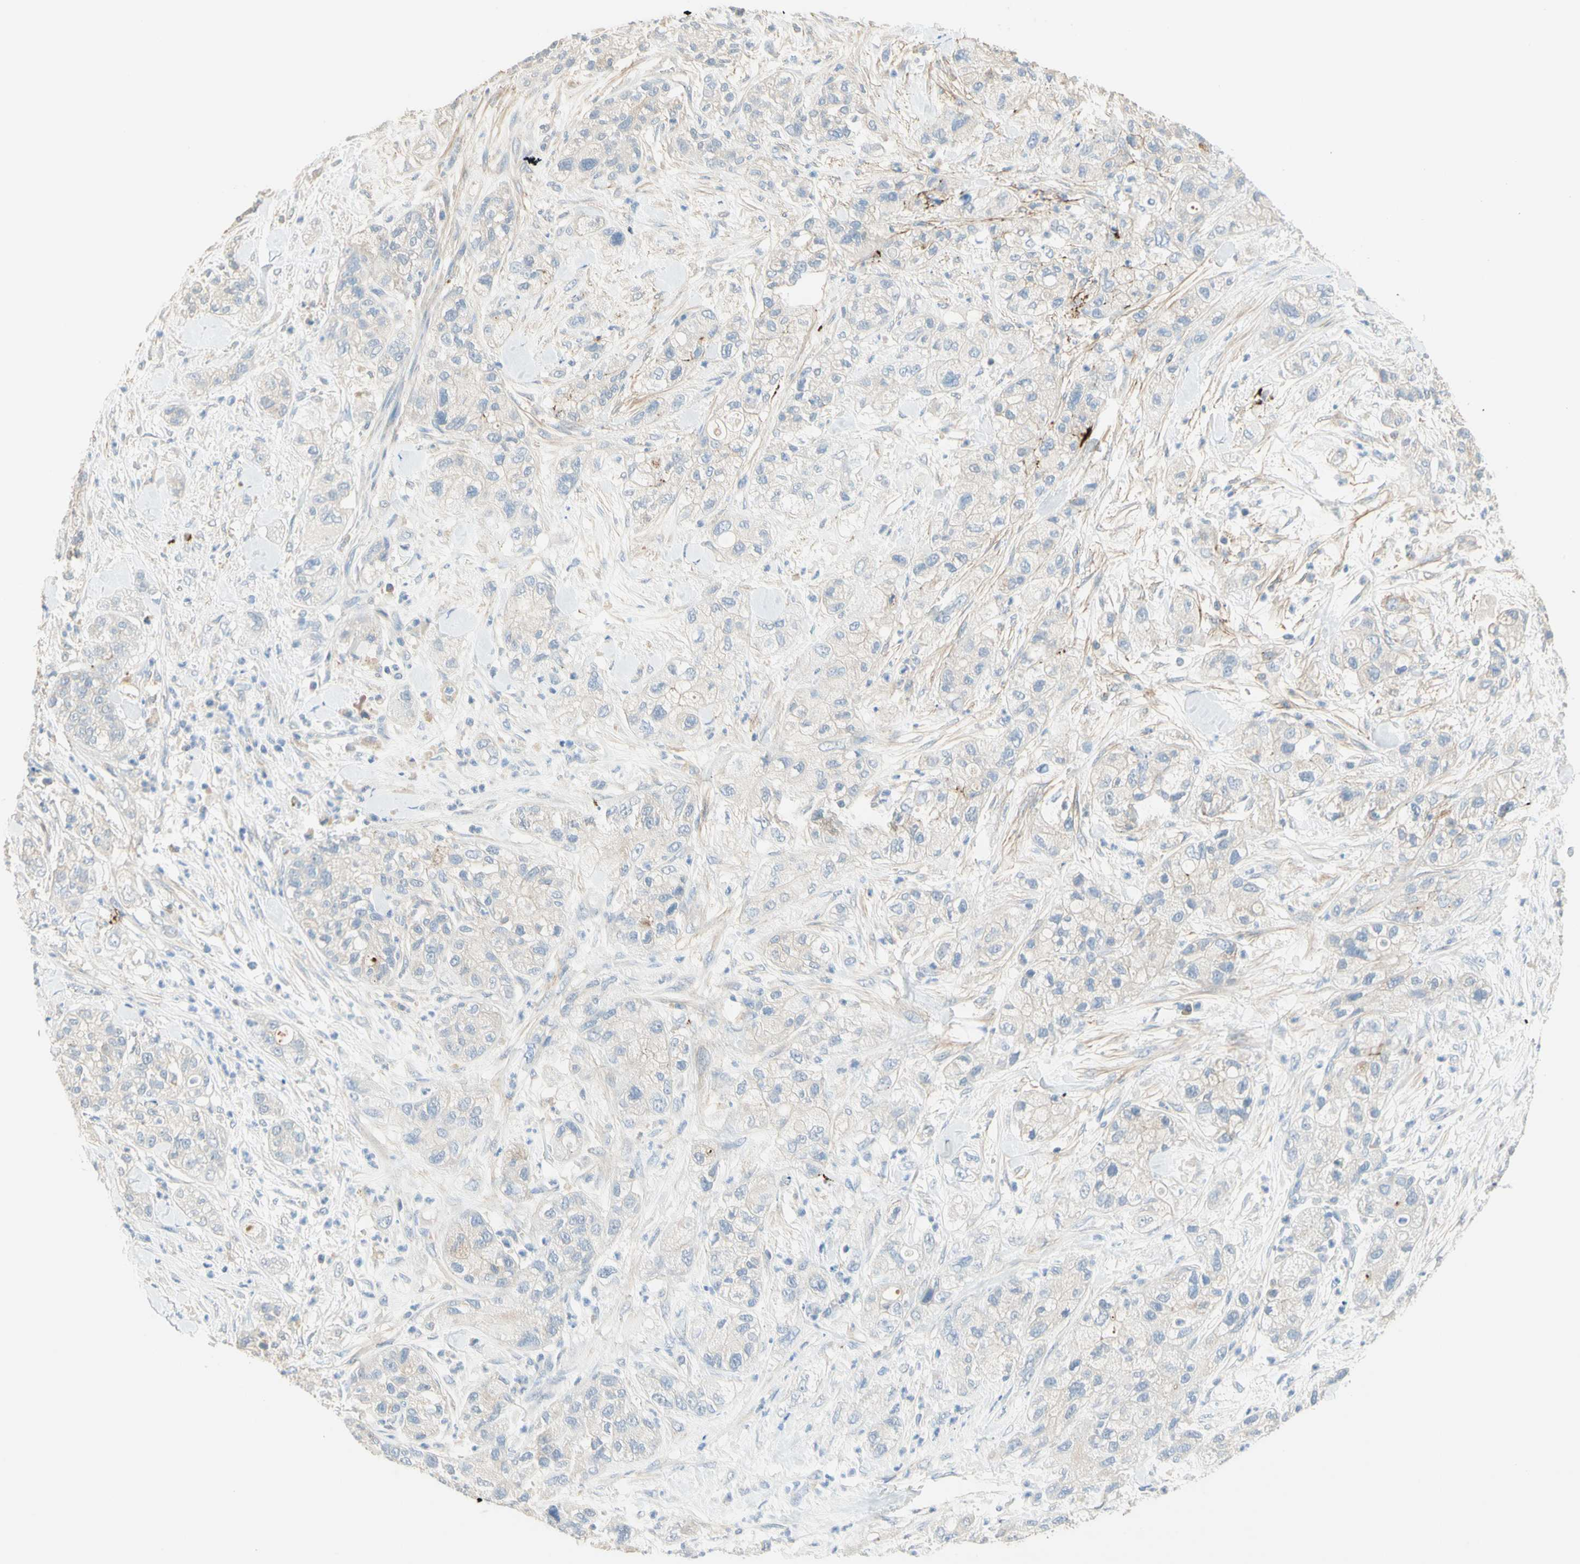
{"staining": {"intensity": "negative", "quantity": "none", "location": "none"}, "tissue": "pancreatic cancer", "cell_type": "Tumor cells", "image_type": "cancer", "snomed": [{"axis": "morphology", "description": "Adenocarcinoma, NOS"}, {"axis": "topography", "description": "Pancreas"}], "caption": "High magnification brightfield microscopy of pancreatic cancer stained with DAB (brown) and counterstained with hematoxylin (blue): tumor cells show no significant expression. (DAB IHC with hematoxylin counter stain).", "gene": "NECTIN4", "patient": {"sex": "female", "age": 78}}